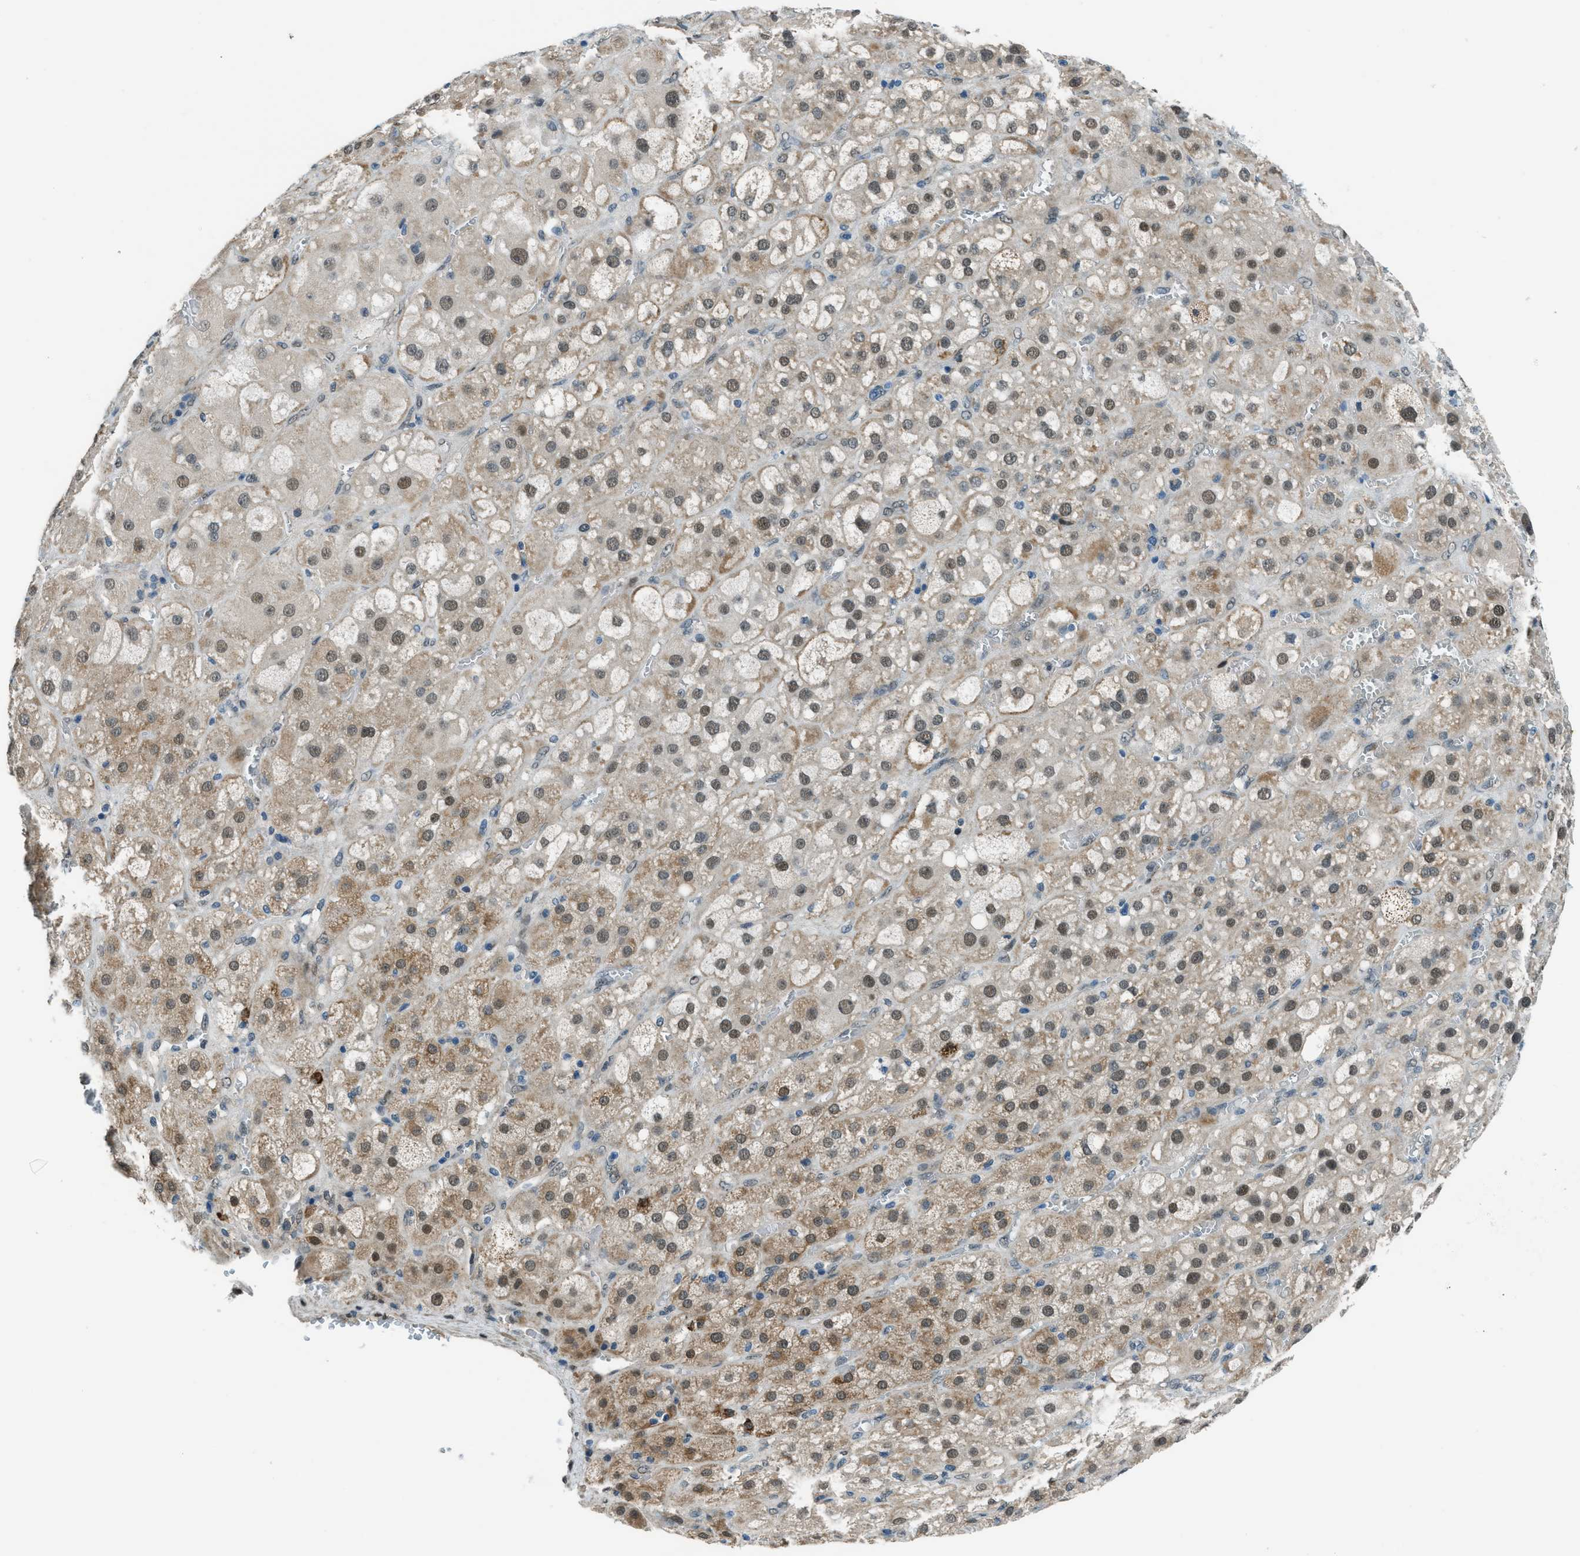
{"staining": {"intensity": "moderate", "quantity": "25%-75%", "location": "cytoplasmic/membranous,nuclear"}, "tissue": "adrenal gland", "cell_type": "Glandular cells", "image_type": "normal", "snomed": [{"axis": "morphology", "description": "Normal tissue, NOS"}, {"axis": "topography", "description": "Adrenal gland"}], "caption": "Adrenal gland stained with a brown dye exhibits moderate cytoplasmic/membranous,nuclear positive positivity in approximately 25%-75% of glandular cells.", "gene": "NPEPL1", "patient": {"sex": "female", "age": 47}}